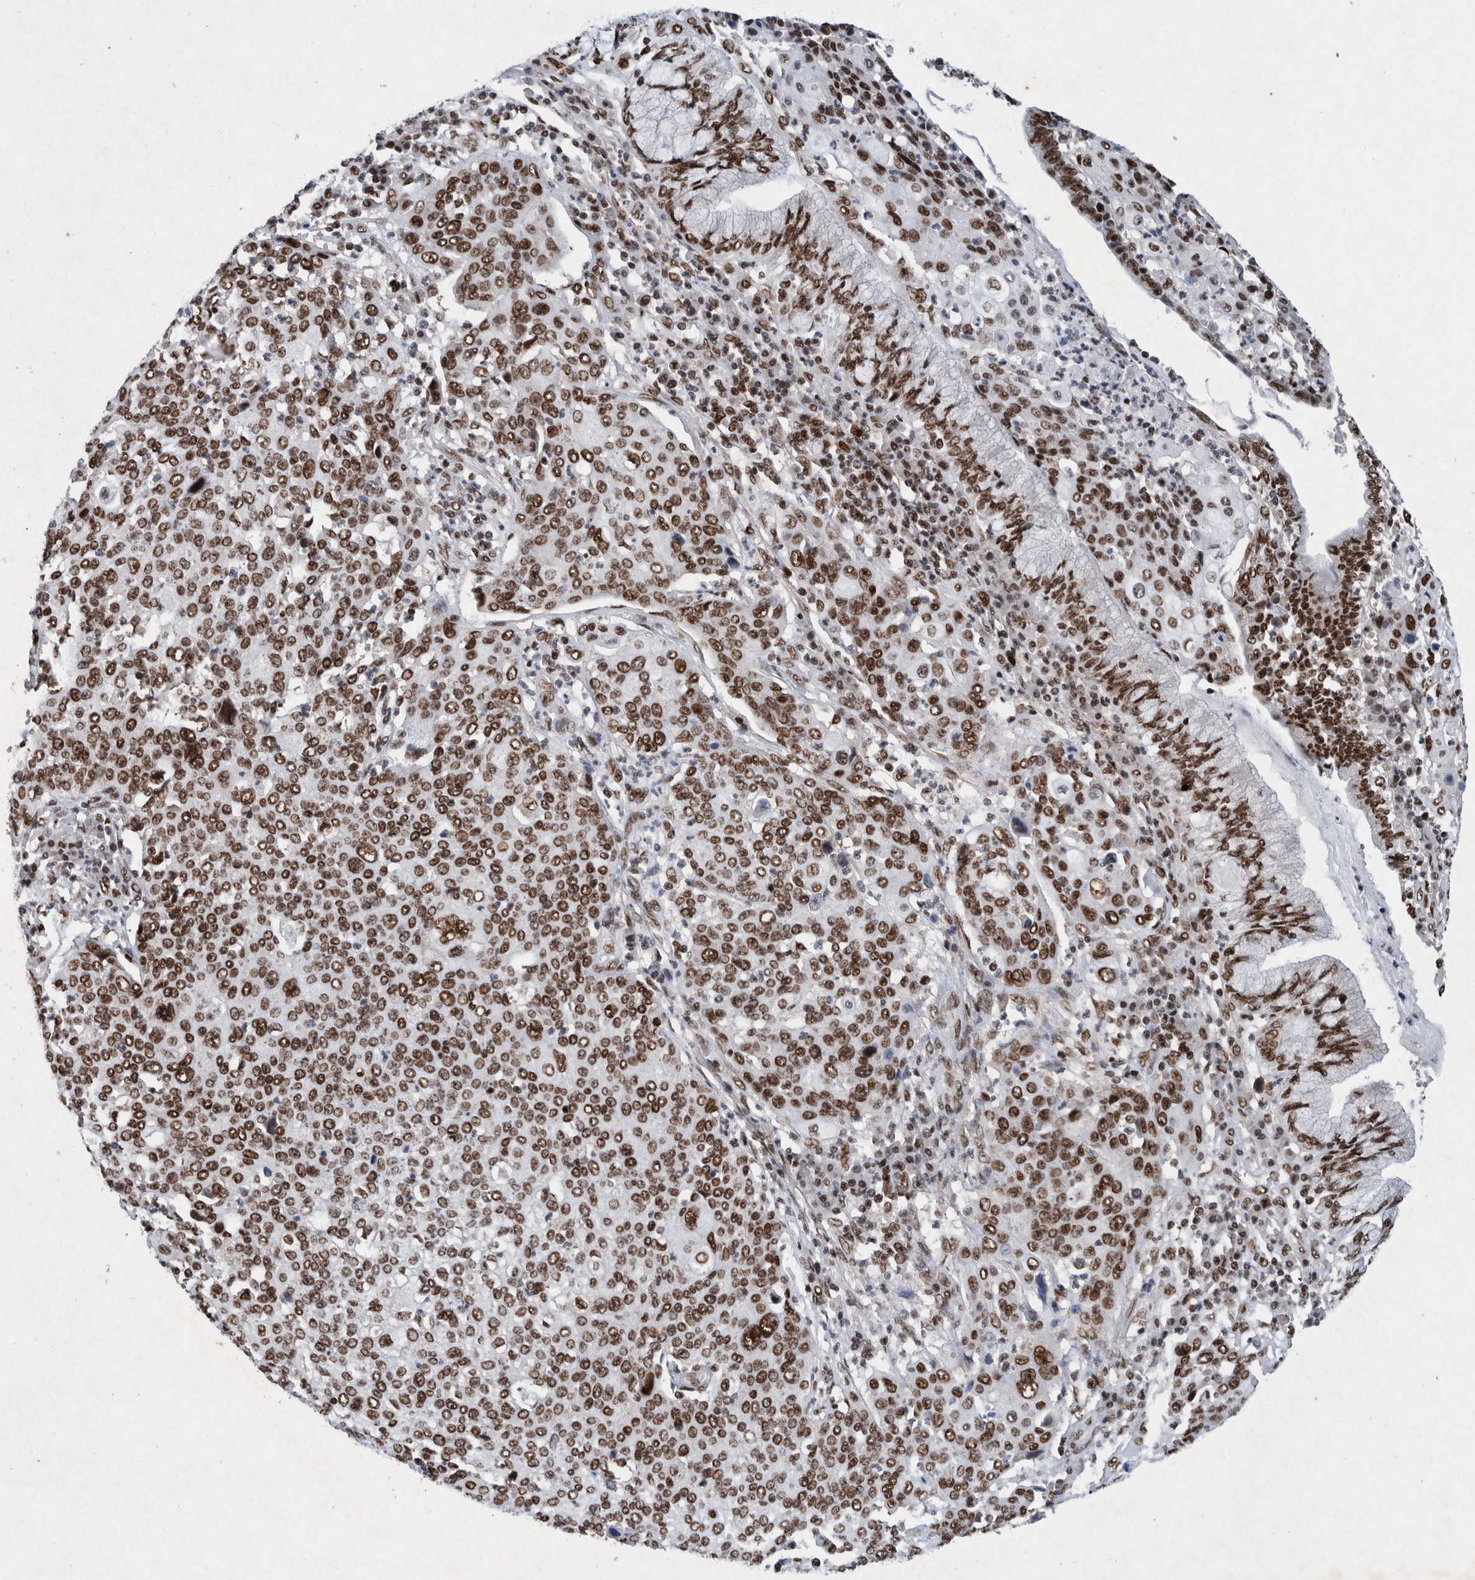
{"staining": {"intensity": "strong", "quantity": ">75%", "location": "nuclear"}, "tissue": "cervical cancer", "cell_type": "Tumor cells", "image_type": "cancer", "snomed": [{"axis": "morphology", "description": "Squamous cell carcinoma, NOS"}, {"axis": "topography", "description": "Cervix"}], "caption": "A brown stain highlights strong nuclear positivity of a protein in cervical cancer tumor cells. (IHC, brightfield microscopy, high magnification).", "gene": "TAF10", "patient": {"sex": "female", "age": 40}}